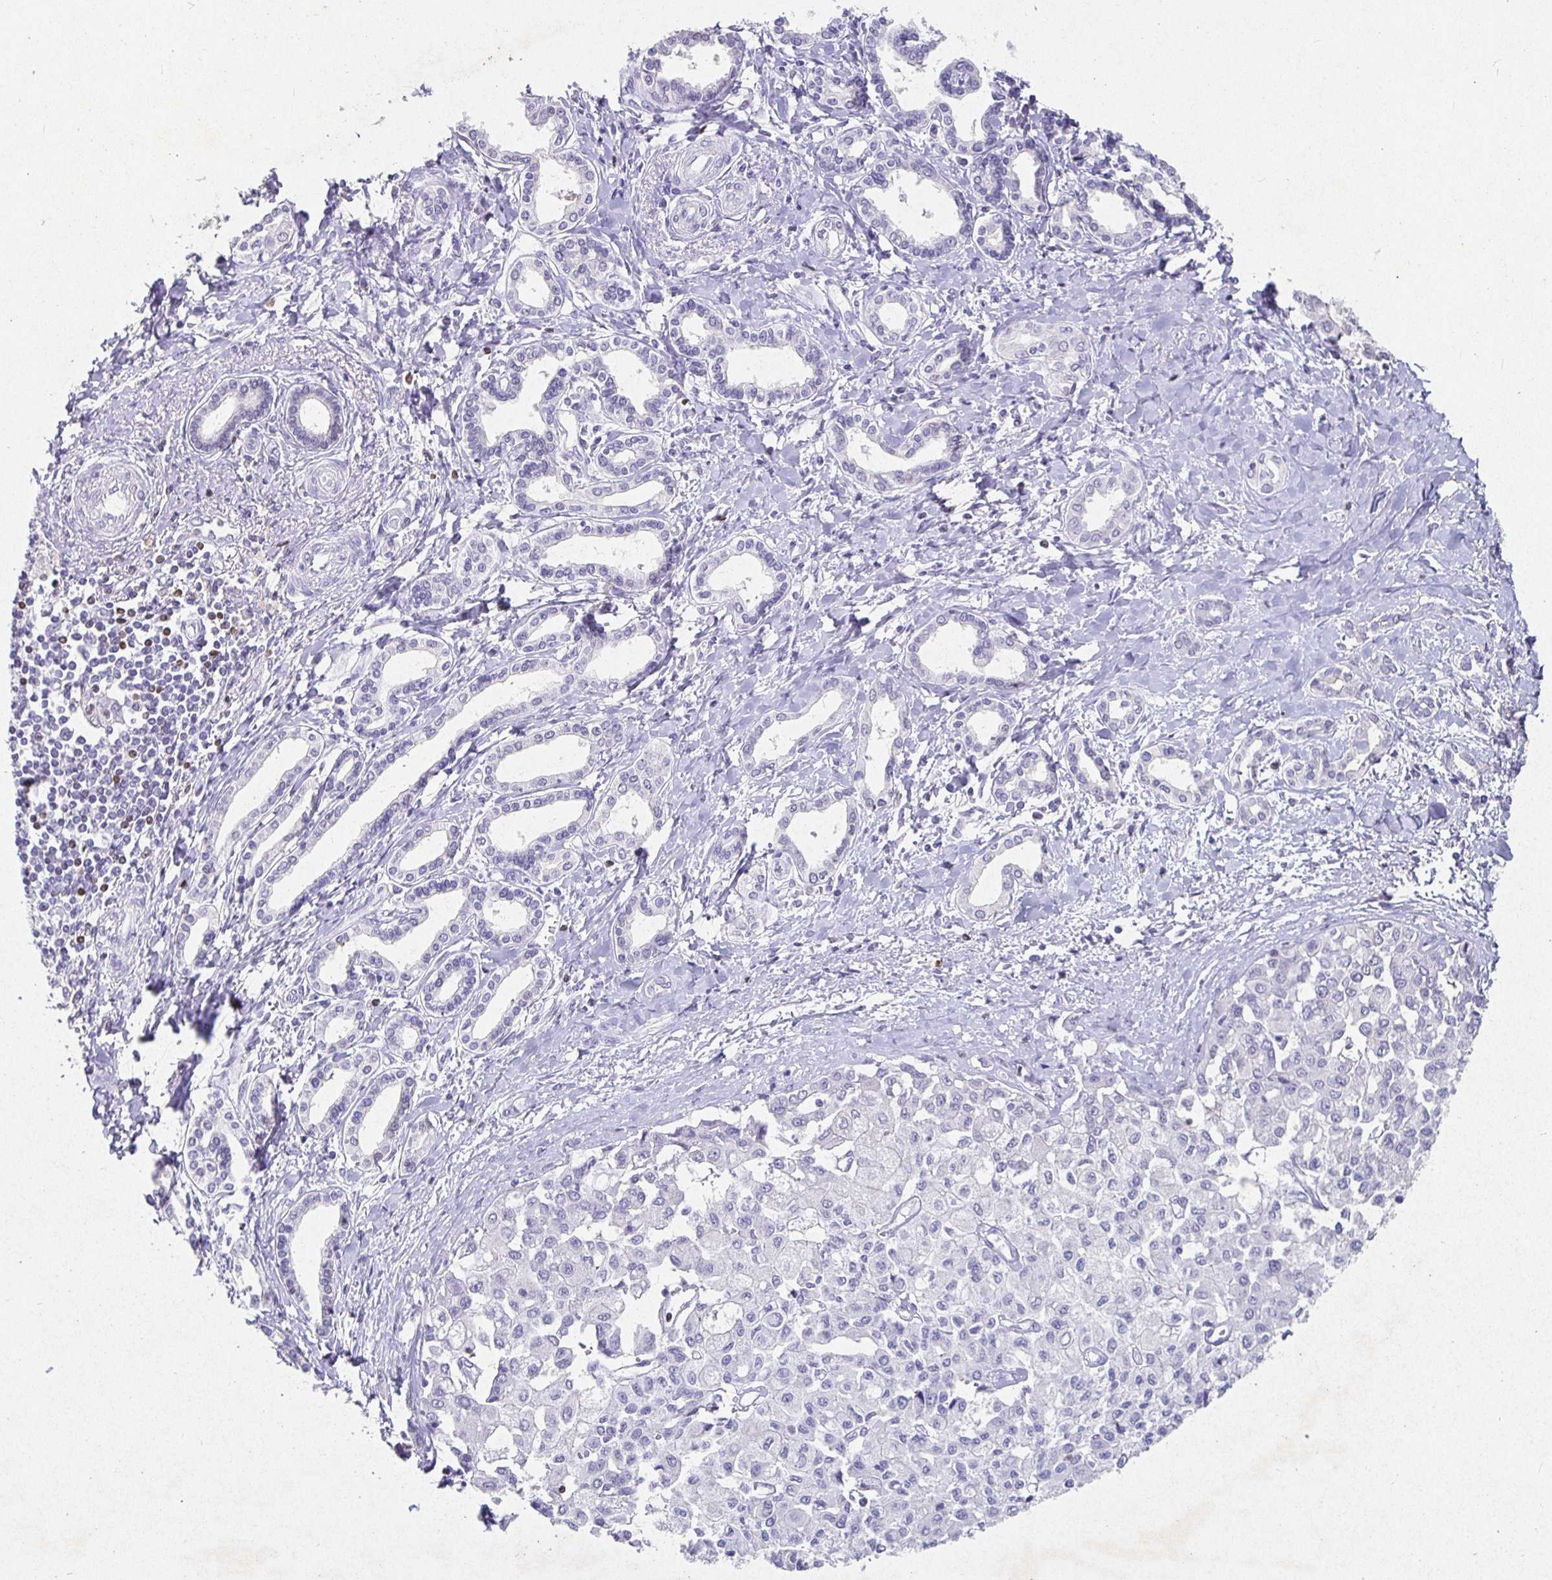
{"staining": {"intensity": "negative", "quantity": "none", "location": "none"}, "tissue": "liver cancer", "cell_type": "Tumor cells", "image_type": "cancer", "snomed": [{"axis": "morphology", "description": "Cholangiocarcinoma"}, {"axis": "topography", "description": "Liver"}], "caption": "Cholangiocarcinoma (liver) was stained to show a protein in brown. There is no significant expression in tumor cells. (Brightfield microscopy of DAB immunohistochemistry at high magnification).", "gene": "SATB1", "patient": {"sex": "female", "age": 77}}